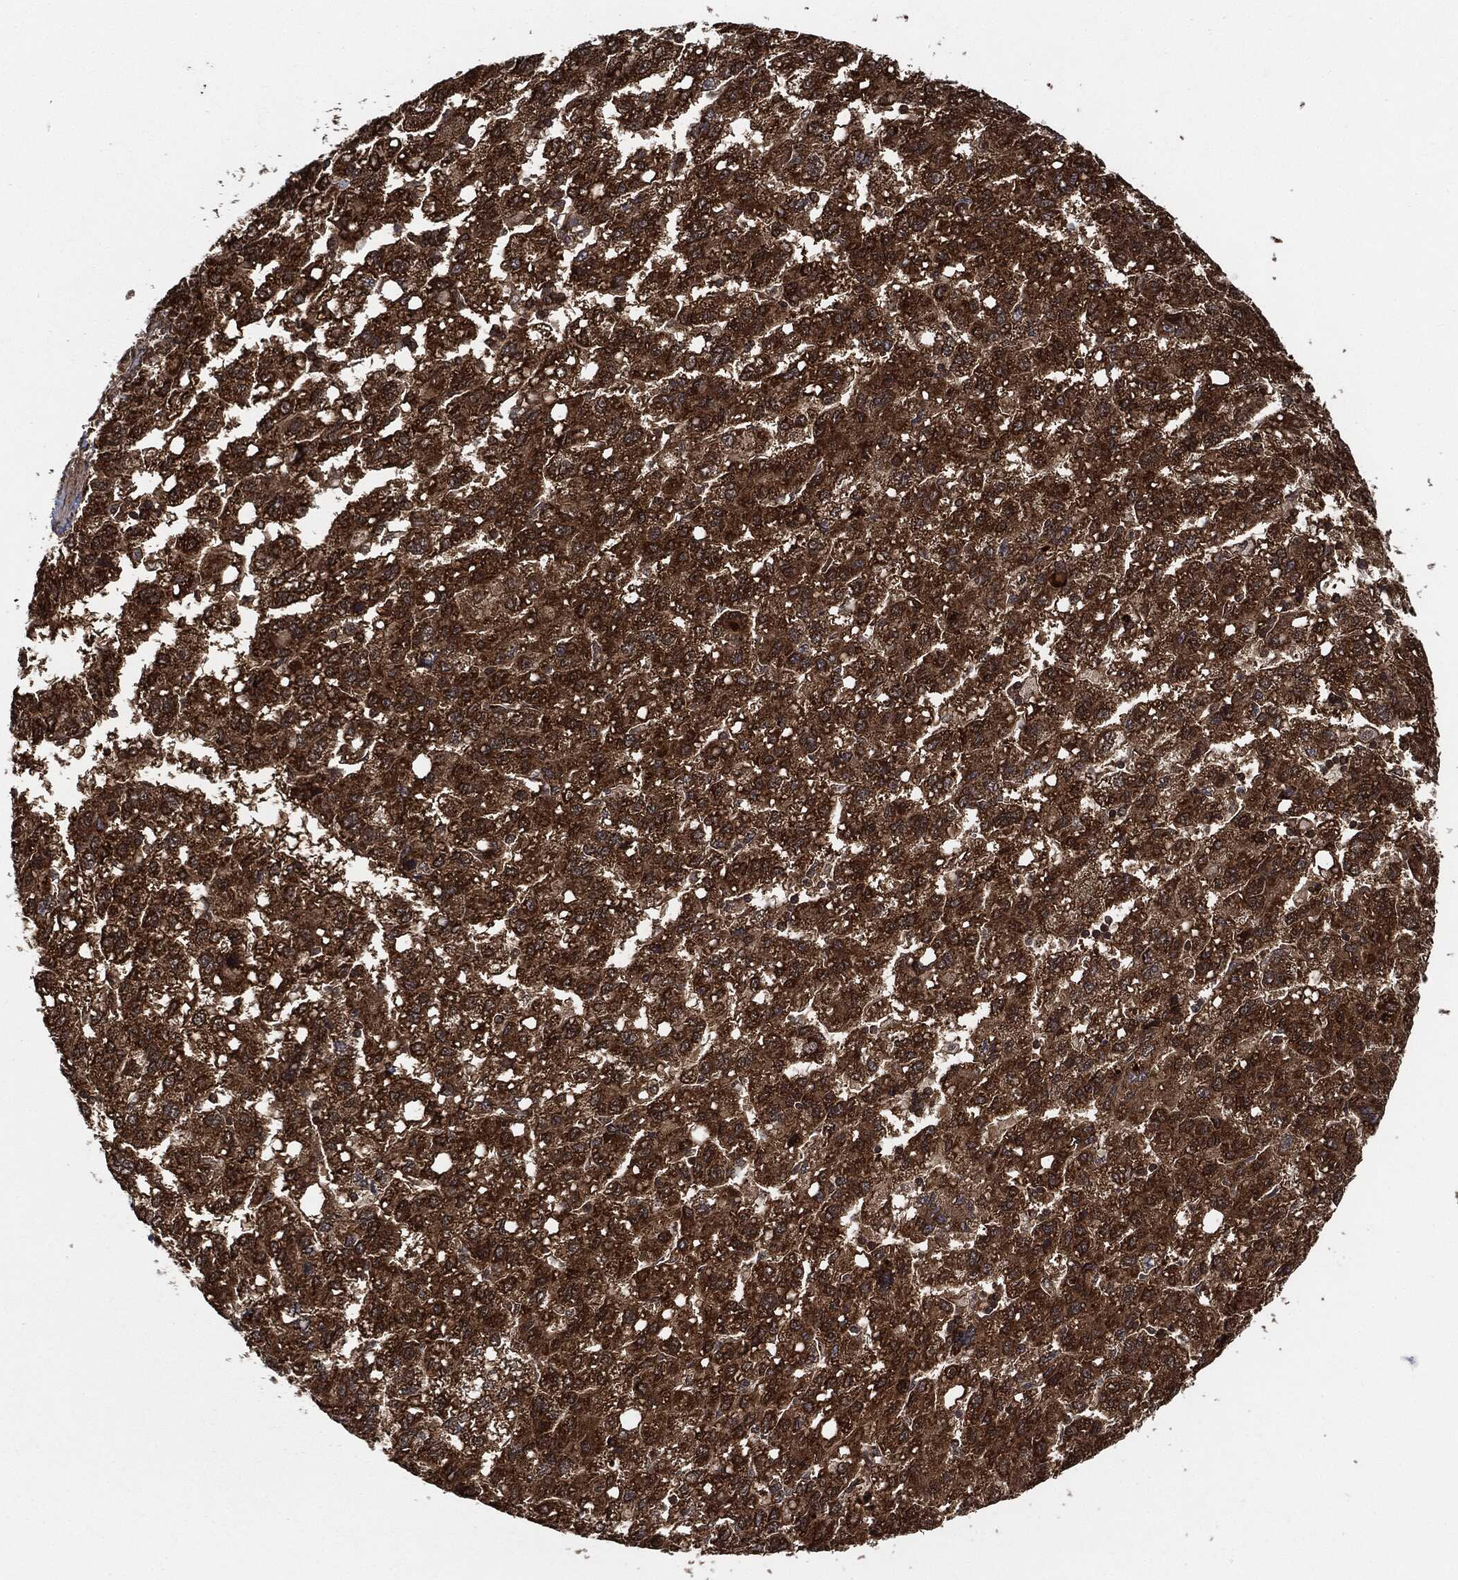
{"staining": {"intensity": "strong", "quantity": ">75%", "location": "cytoplasmic/membranous,nuclear"}, "tissue": "liver cancer", "cell_type": "Tumor cells", "image_type": "cancer", "snomed": [{"axis": "morphology", "description": "Carcinoma, Hepatocellular, NOS"}, {"axis": "topography", "description": "Liver"}], "caption": "The micrograph displays immunohistochemical staining of hepatocellular carcinoma (liver). There is strong cytoplasmic/membranous and nuclear staining is identified in approximately >75% of tumor cells. The protein of interest is shown in brown color, while the nuclei are stained blue.", "gene": "CUTA", "patient": {"sex": "female", "age": 82}}